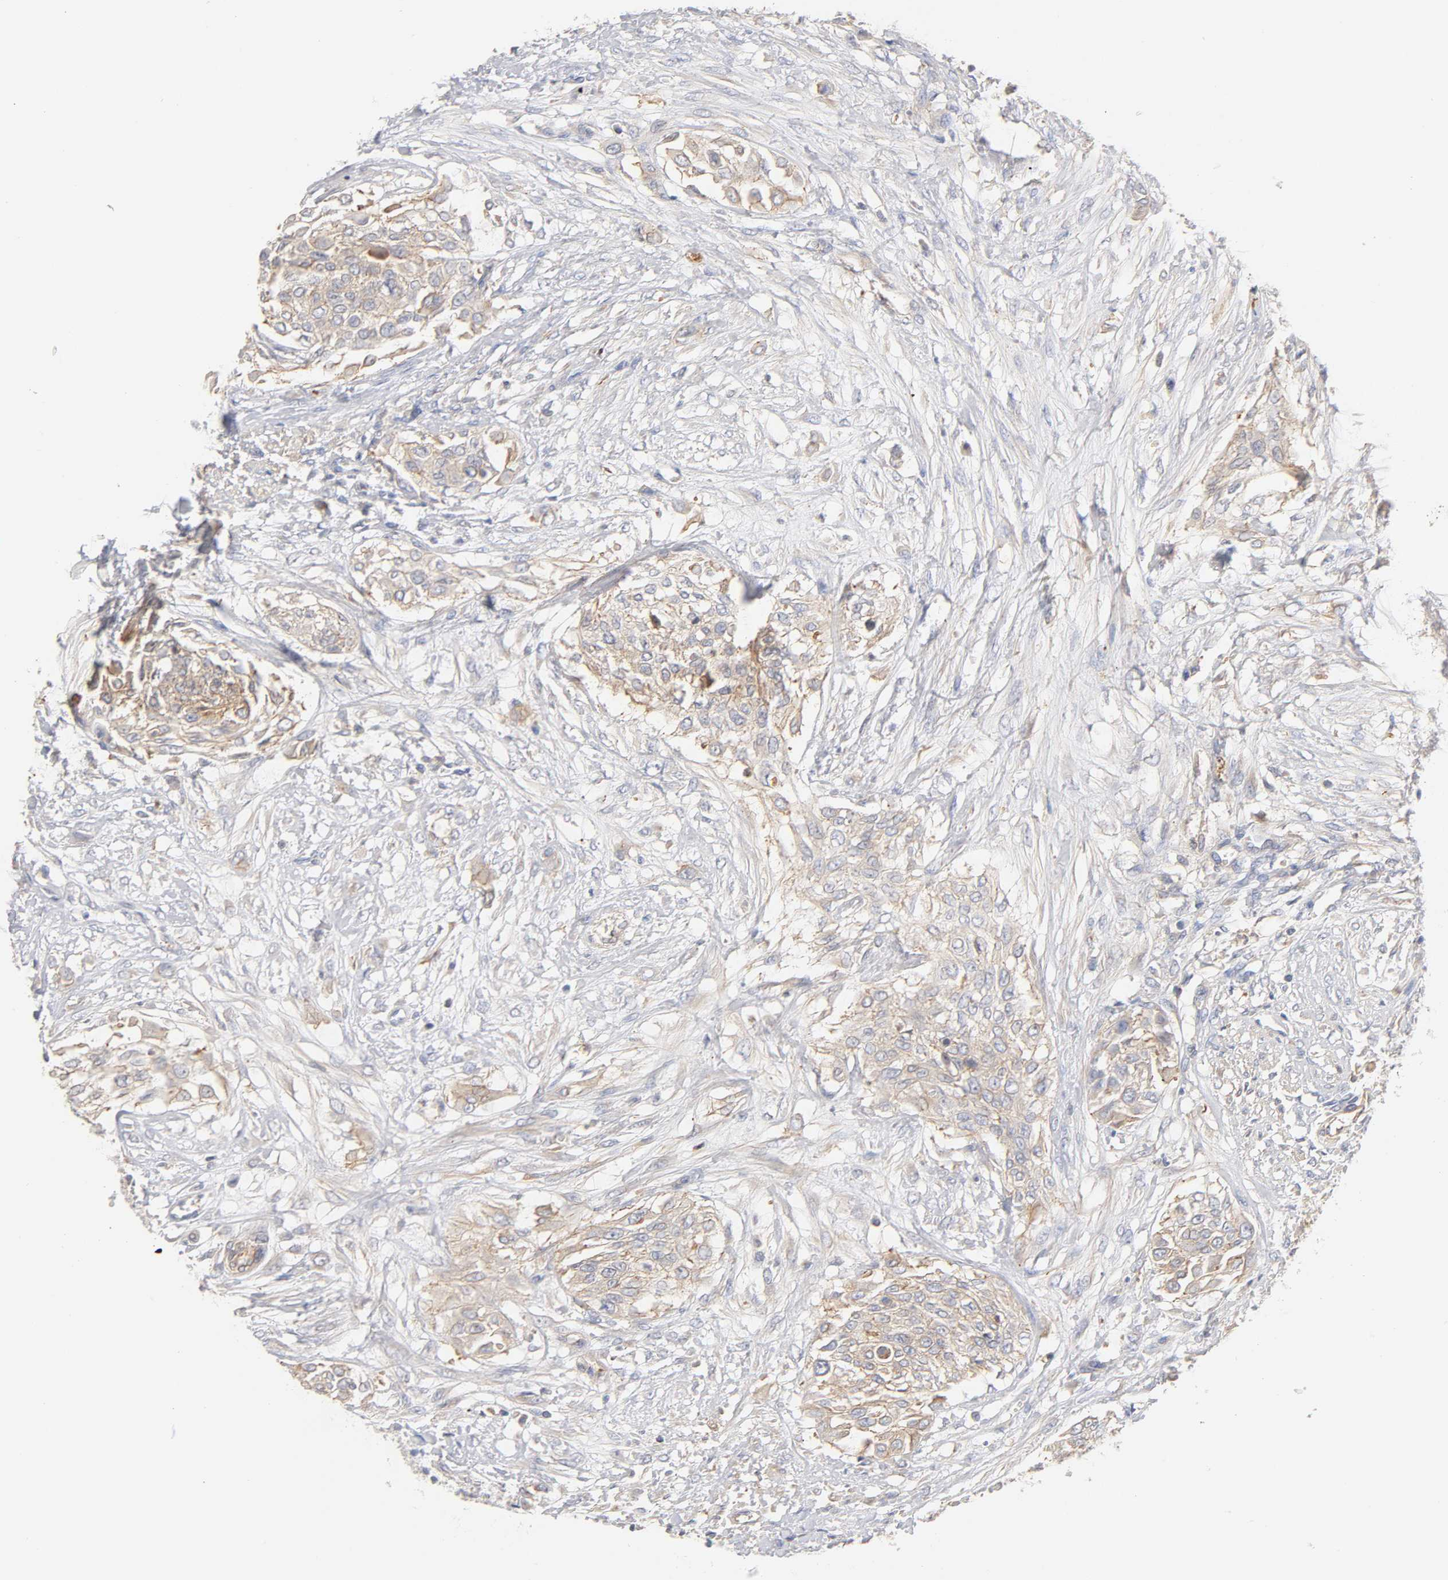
{"staining": {"intensity": "moderate", "quantity": "25%-75%", "location": "cytoplasmic/membranous"}, "tissue": "urothelial cancer", "cell_type": "Tumor cells", "image_type": "cancer", "snomed": [{"axis": "morphology", "description": "Urothelial carcinoma, High grade"}, {"axis": "topography", "description": "Urinary bladder"}], "caption": "Moderate cytoplasmic/membranous protein staining is seen in about 25%-75% of tumor cells in urothelial cancer.", "gene": "STRN3", "patient": {"sex": "male", "age": 57}}